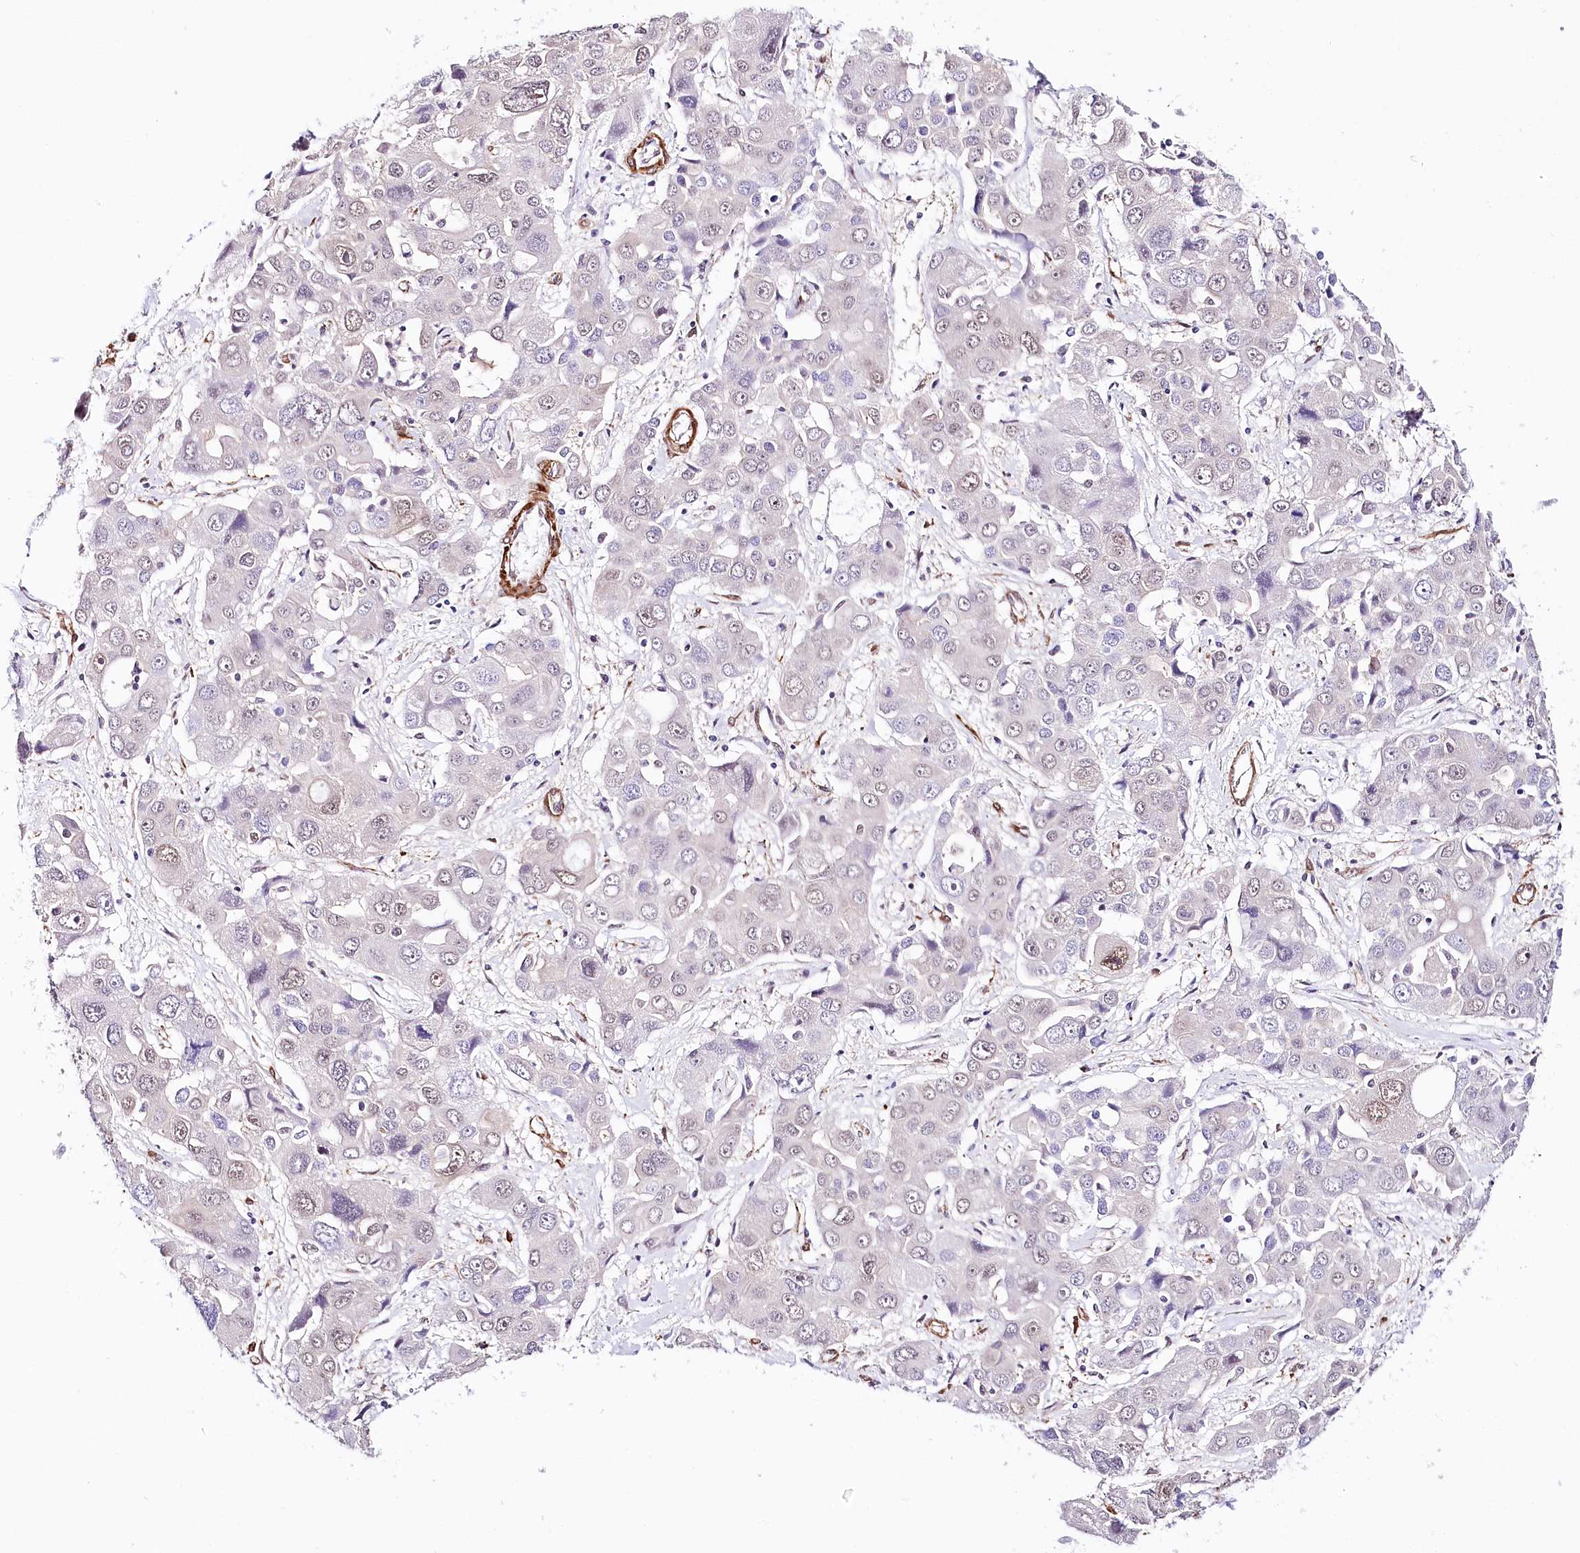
{"staining": {"intensity": "negative", "quantity": "none", "location": "none"}, "tissue": "liver cancer", "cell_type": "Tumor cells", "image_type": "cancer", "snomed": [{"axis": "morphology", "description": "Cholangiocarcinoma"}, {"axis": "topography", "description": "Liver"}], "caption": "Human liver cancer (cholangiocarcinoma) stained for a protein using immunohistochemistry exhibits no positivity in tumor cells.", "gene": "PPP2R5B", "patient": {"sex": "male", "age": 67}}